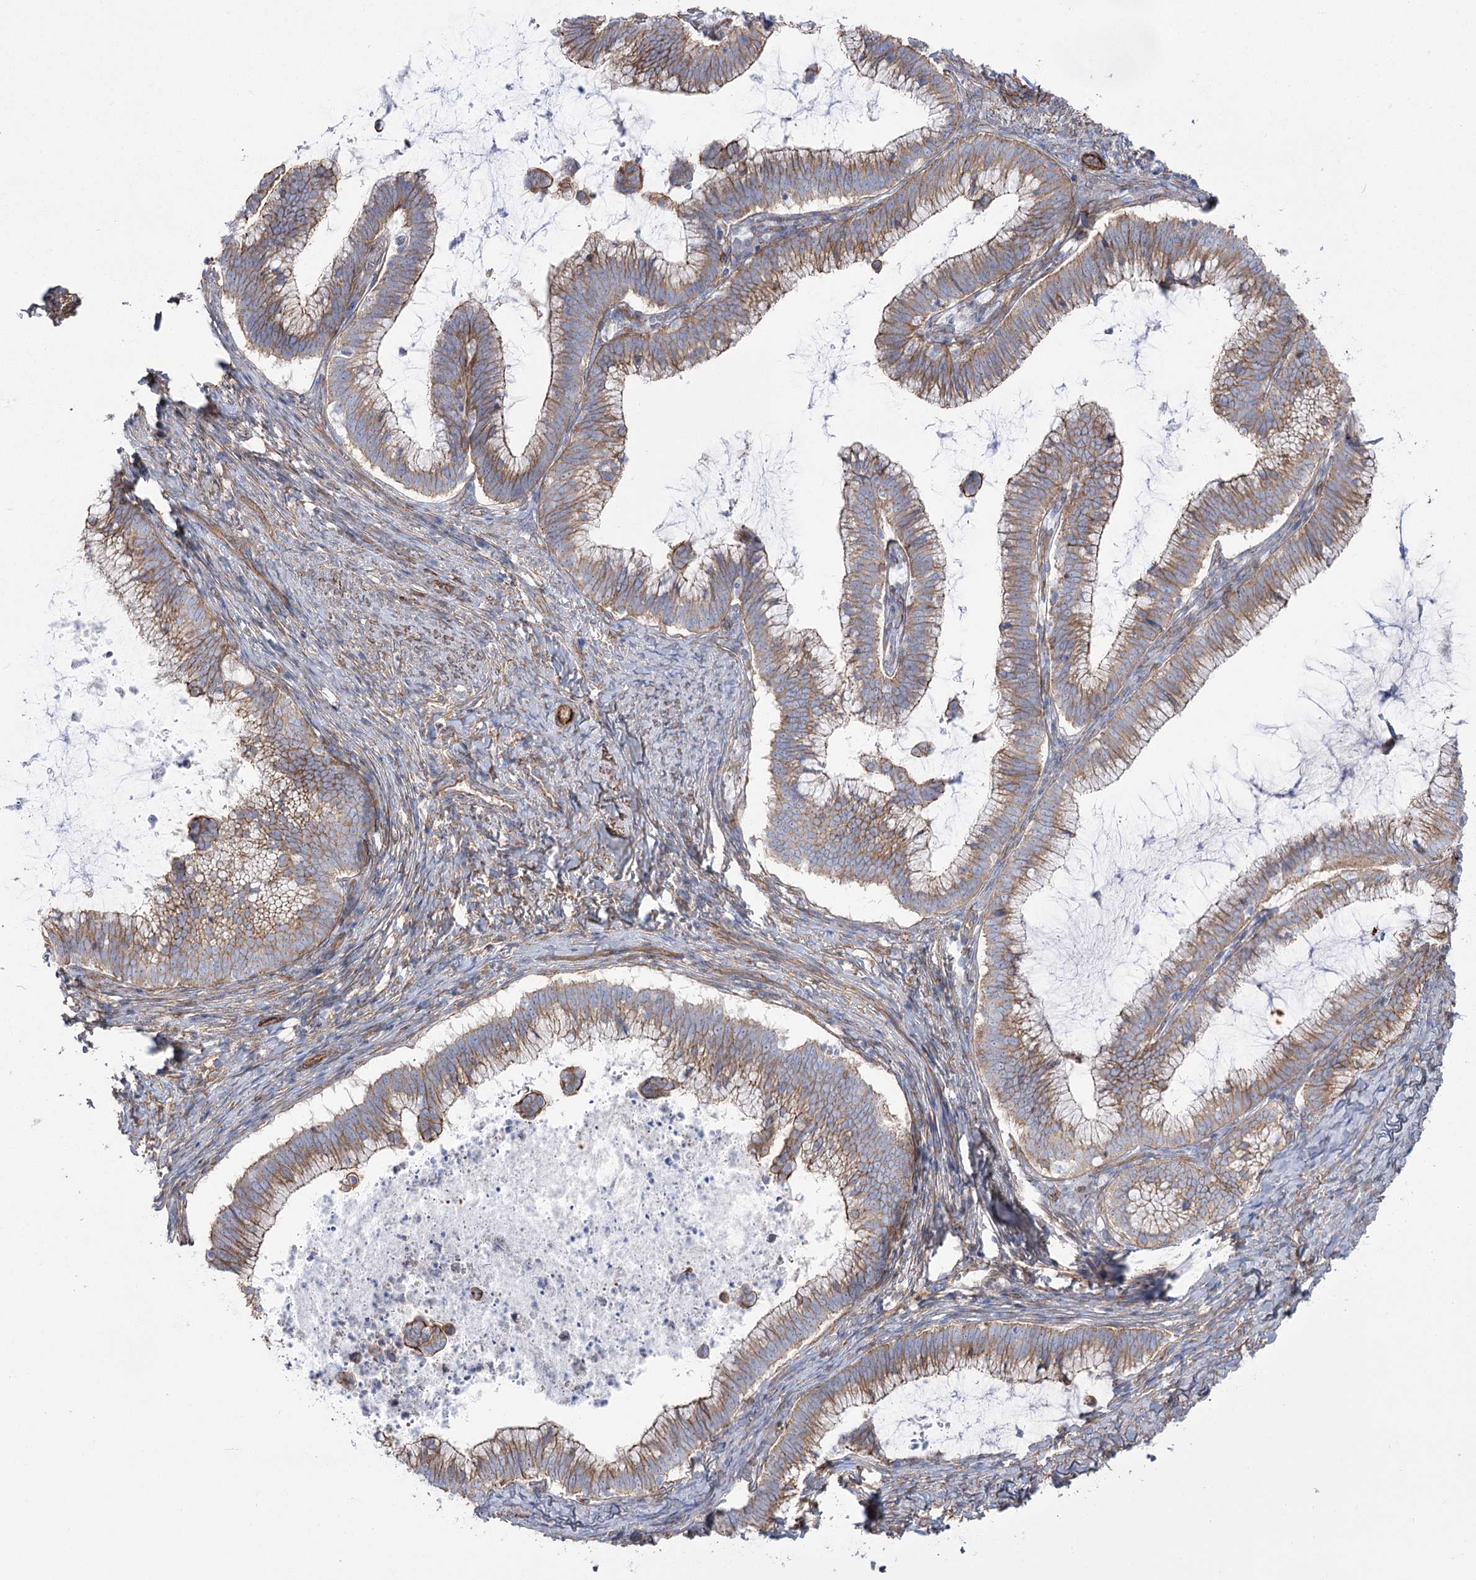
{"staining": {"intensity": "moderate", "quantity": ">75%", "location": "cytoplasmic/membranous"}, "tissue": "cervical cancer", "cell_type": "Tumor cells", "image_type": "cancer", "snomed": [{"axis": "morphology", "description": "Adenocarcinoma, NOS"}, {"axis": "topography", "description": "Cervix"}], "caption": "A medium amount of moderate cytoplasmic/membranous expression is identified in approximately >75% of tumor cells in cervical cancer tissue.", "gene": "PLEKHA5", "patient": {"sex": "female", "age": 36}}